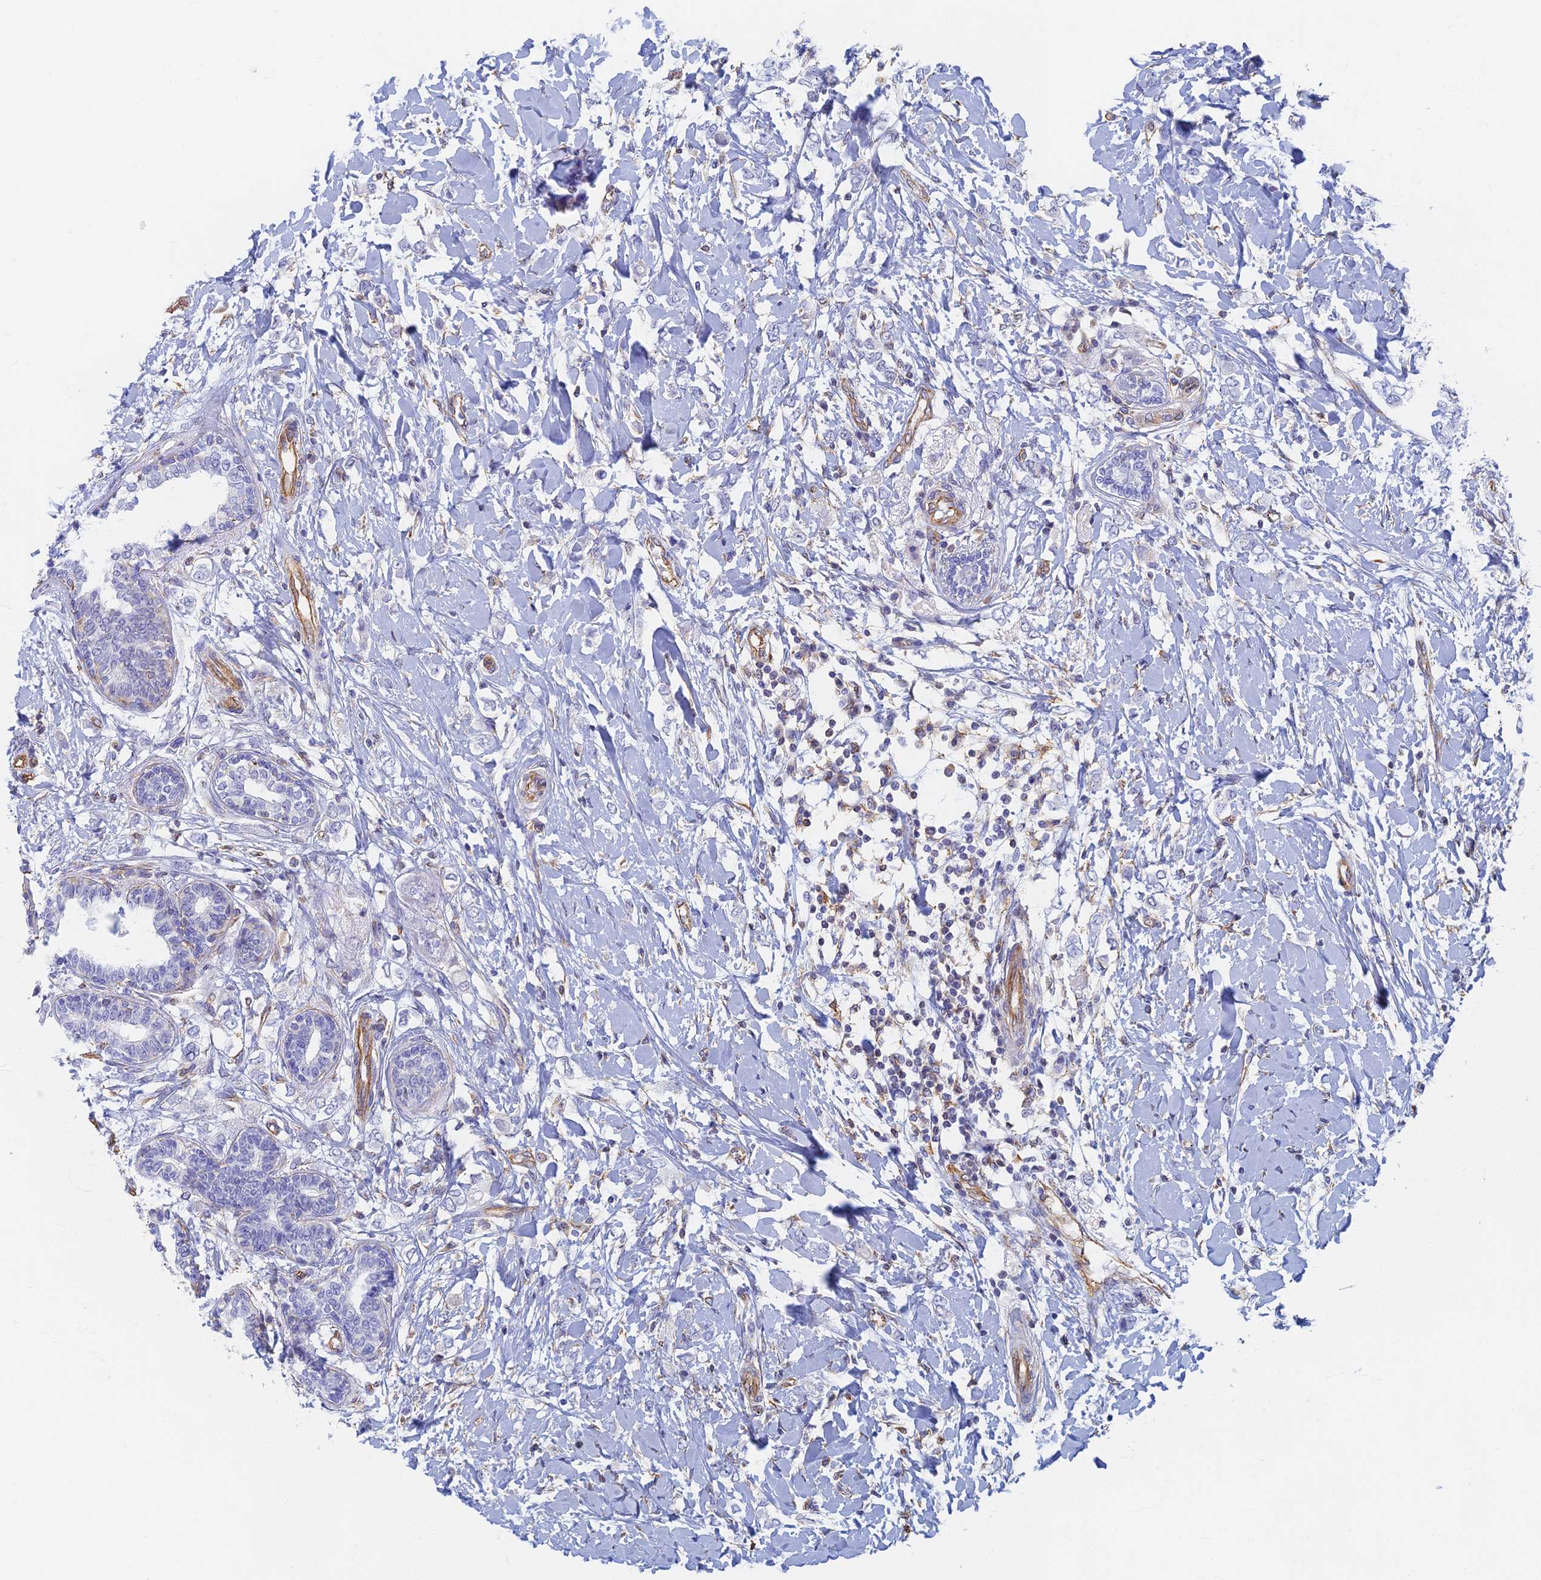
{"staining": {"intensity": "negative", "quantity": "none", "location": "none"}, "tissue": "breast cancer", "cell_type": "Tumor cells", "image_type": "cancer", "snomed": [{"axis": "morphology", "description": "Normal tissue, NOS"}, {"axis": "morphology", "description": "Lobular carcinoma"}, {"axis": "topography", "description": "Breast"}], "caption": "High power microscopy histopathology image of an IHC photomicrograph of breast cancer, revealing no significant expression in tumor cells.", "gene": "RMC1", "patient": {"sex": "female", "age": 47}}